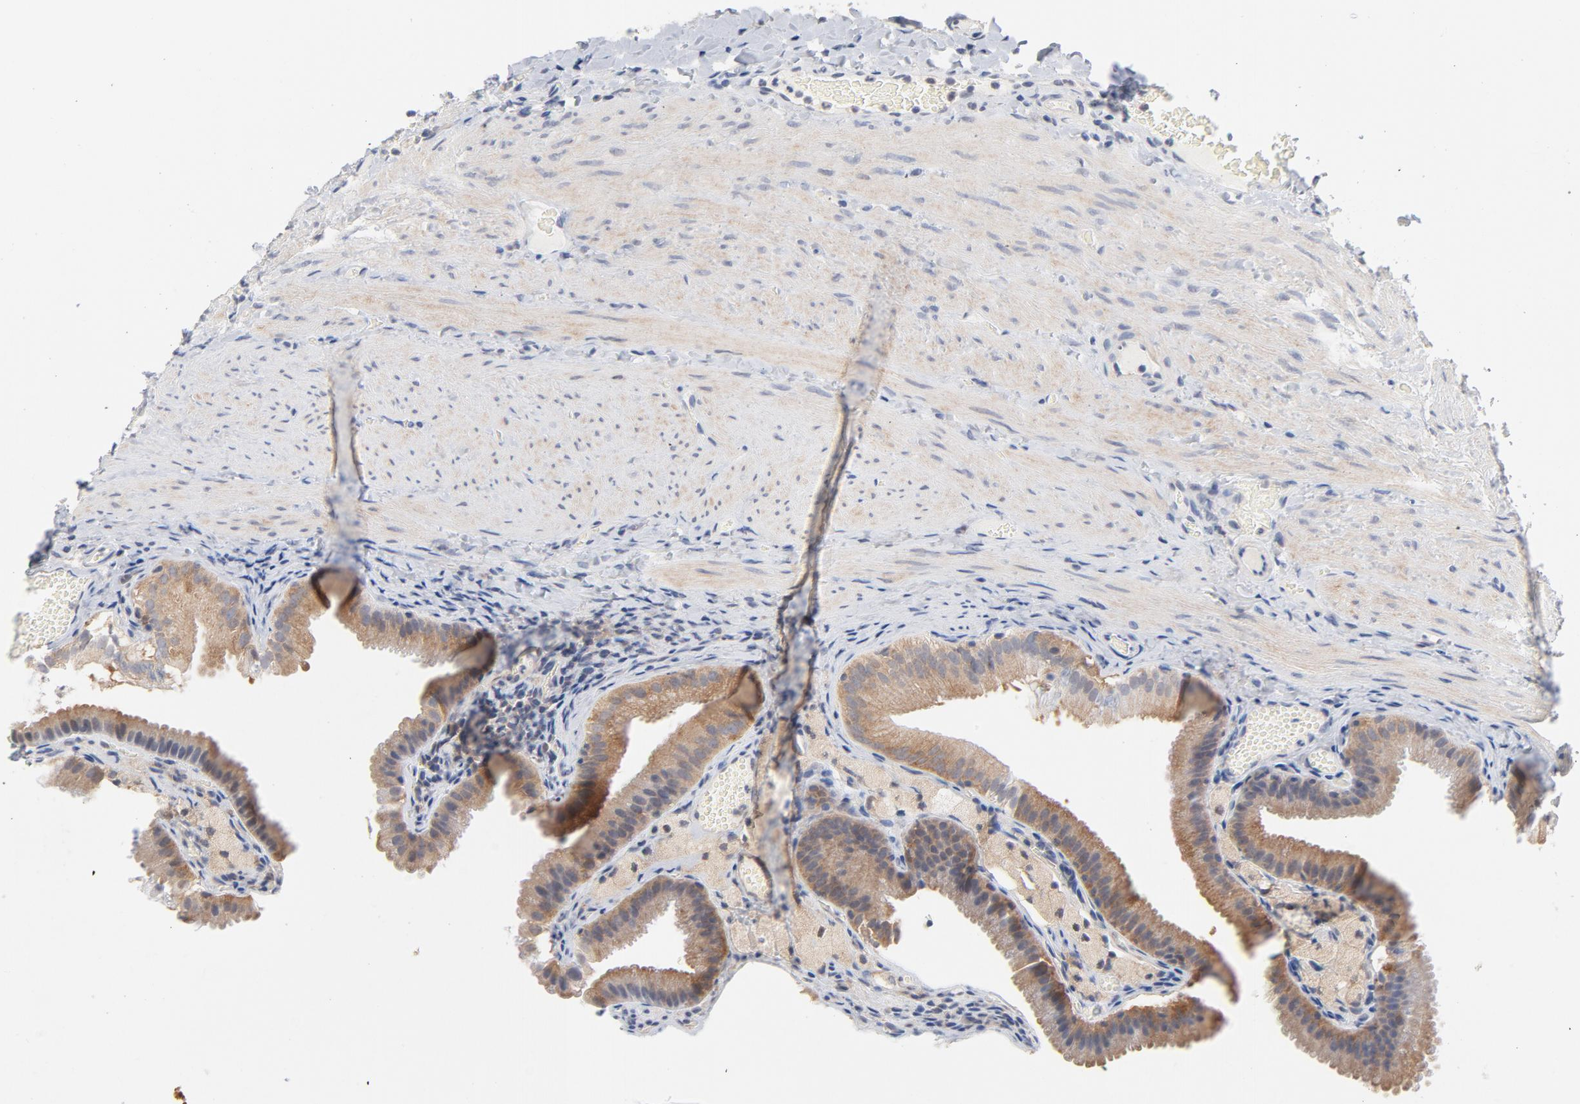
{"staining": {"intensity": "moderate", "quantity": ">75%", "location": "cytoplasmic/membranous"}, "tissue": "gallbladder", "cell_type": "Glandular cells", "image_type": "normal", "snomed": [{"axis": "morphology", "description": "Normal tissue, NOS"}, {"axis": "topography", "description": "Gallbladder"}], "caption": "Protein expression analysis of benign gallbladder displays moderate cytoplasmic/membranous expression in approximately >75% of glandular cells. (DAB = brown stain, brightfield microscopy at high magnification).", "gene": "UBL4A", "patient": {"sex": "female", "age": 24}}